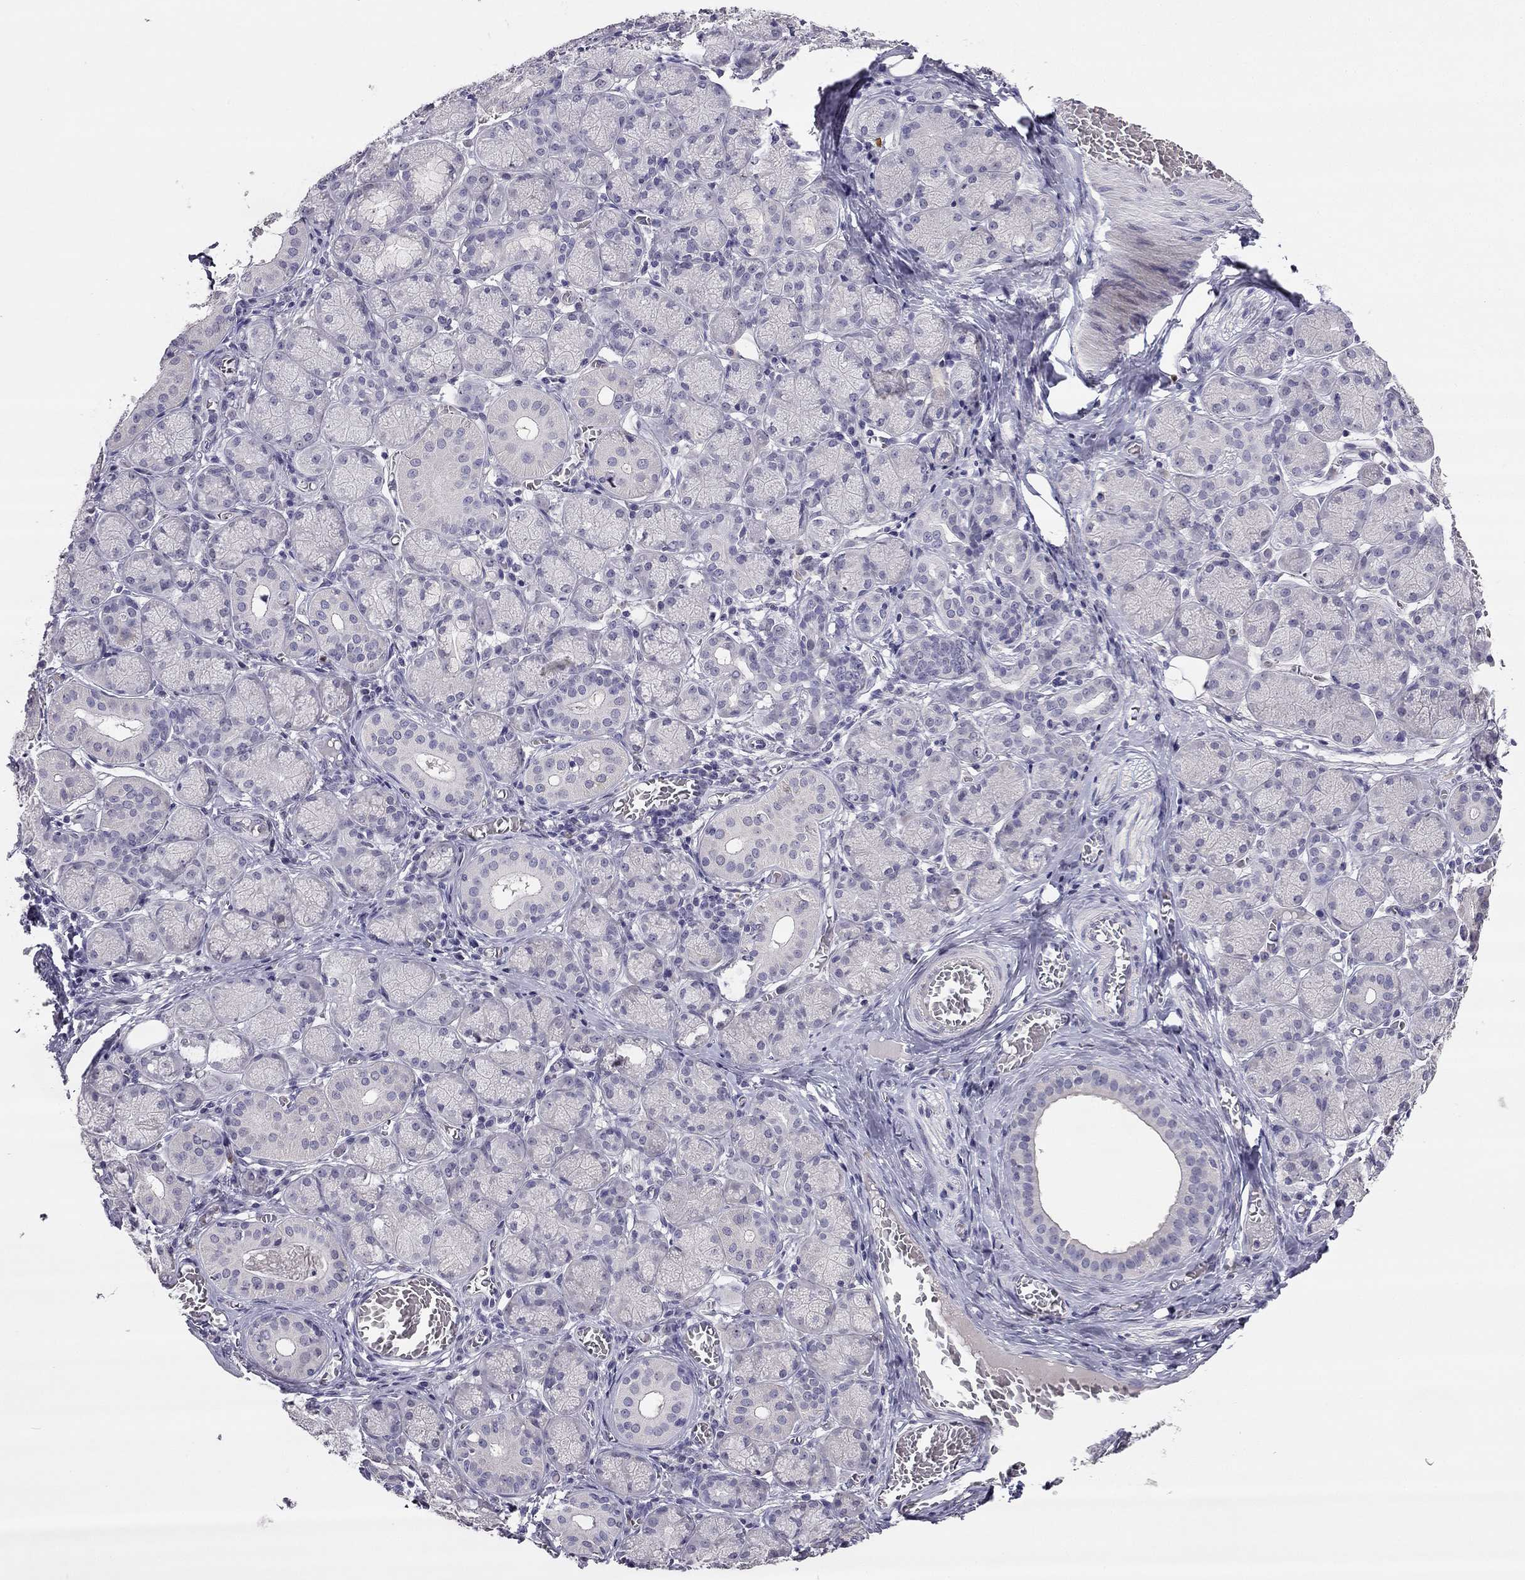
{"staining": {"intensity": "negative", "quantity": "none", "location": "none"}, "tissue": "salivary gland", "cell_type": "Glandular cells", "image_type": "normal", "snomed": [{"axis": "morphology", "description": "Normal tissue, NOS"}, {"axis": "topography", "description": "Salivary gland"}, {"axis": "topography", "description": "Peripheral nerve tissue"}], "caption": "This is an immunohistochemistry micrograph of normal salivary gland. There is no staining in glandular cells.", "gene": "CALB2", "patient": {"sex": "female", "age": 24}}